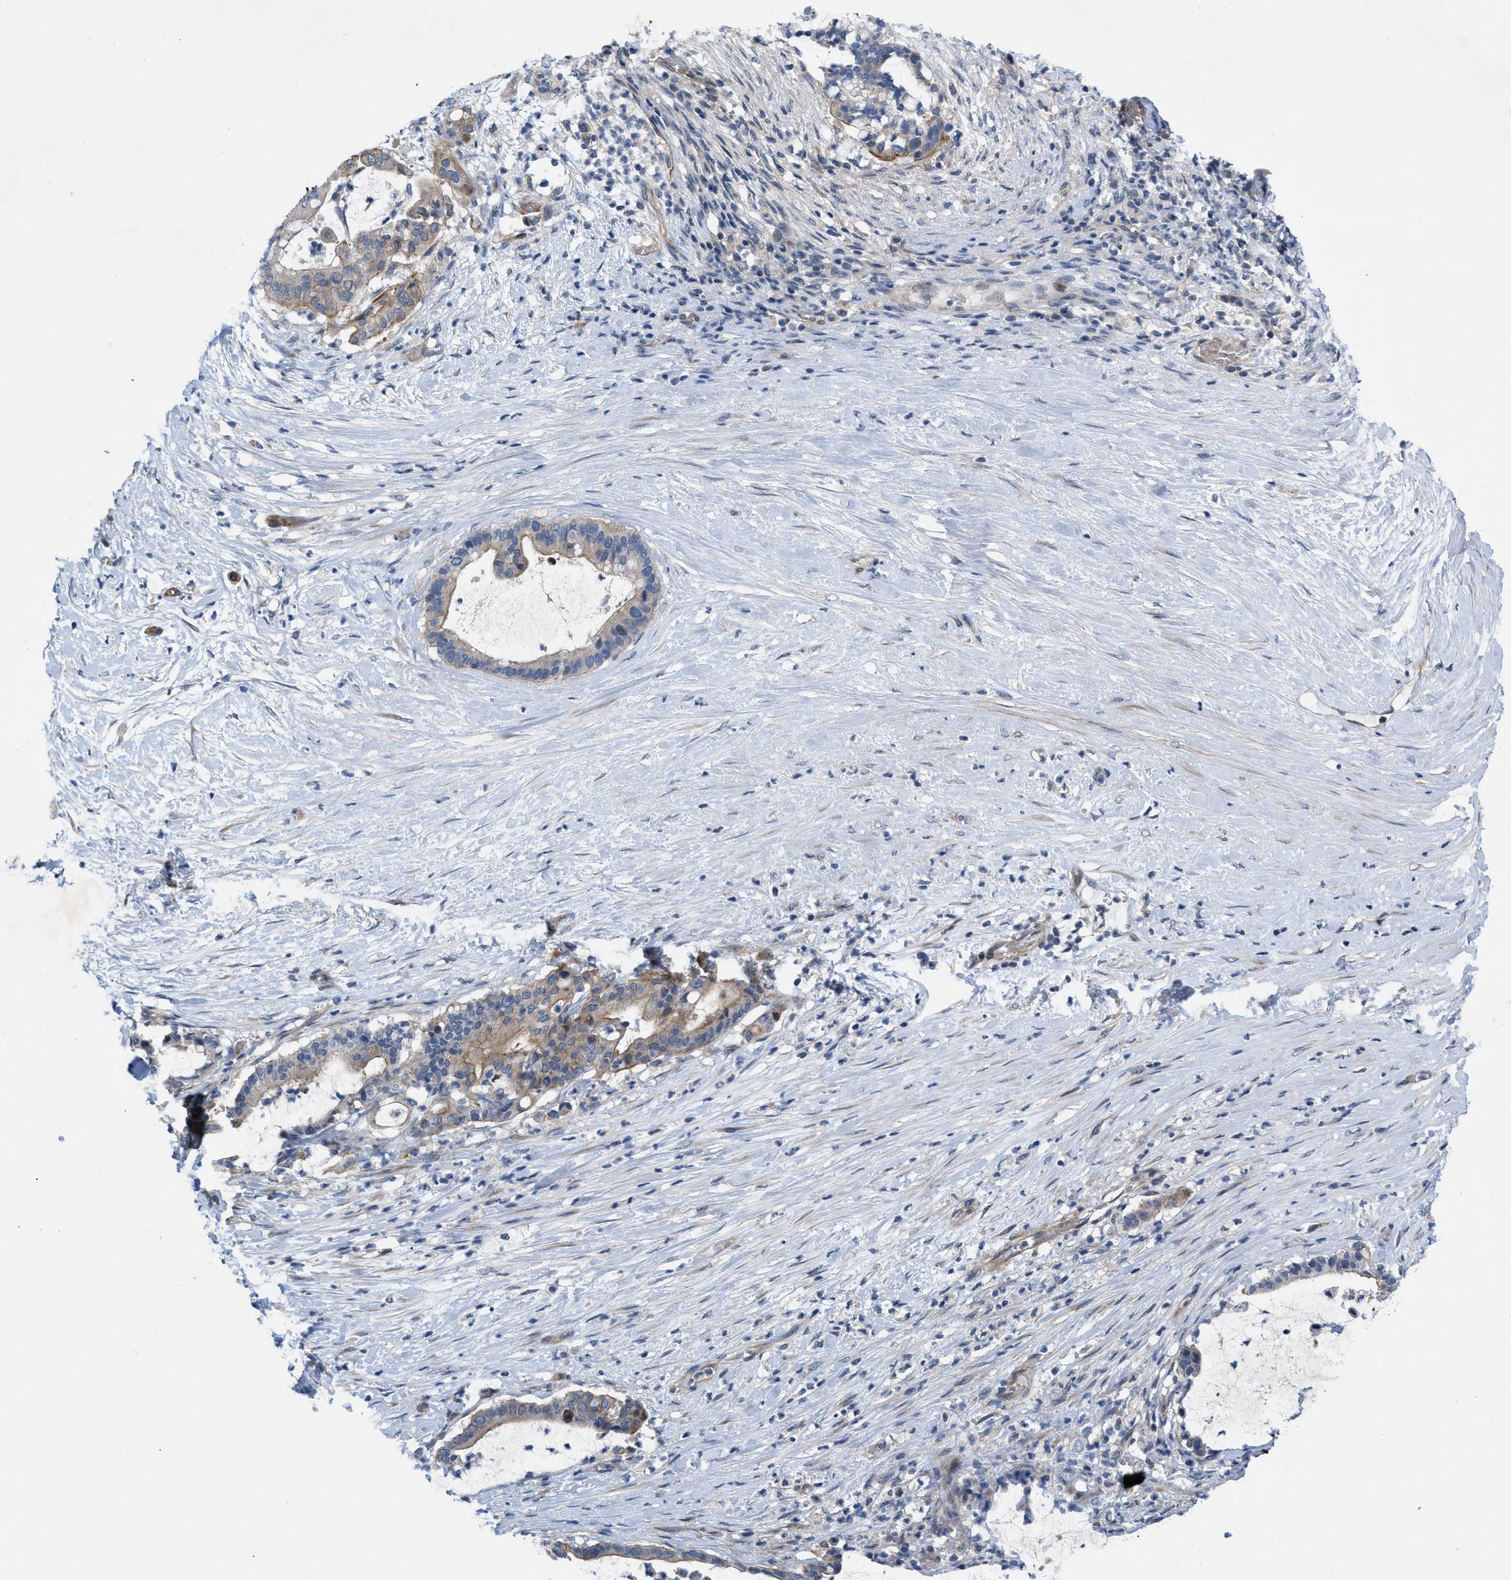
{"staining": {"intensity": "weak", "quantity": ">75%", "location": "cytoplasmic/membranous"}, "tissue": "pancreatic cancer", "cell_type": "Tumor cells", "image_type": "cancer", "snomed": [{"axis": "morphology", "description": "Adenocarcinoma, NOS"}, {"axis": "topography", "description": "Pancreas"}], "caption": "Weak cytoplasmic/membranous expression for a protein is seen in about >75% of tumor cells of adenocarcinoma (pancreatic) using immunohistochemistry (IHC).", "gene": "NDEL1", "patient": {"sex": "male", "age": 41}}